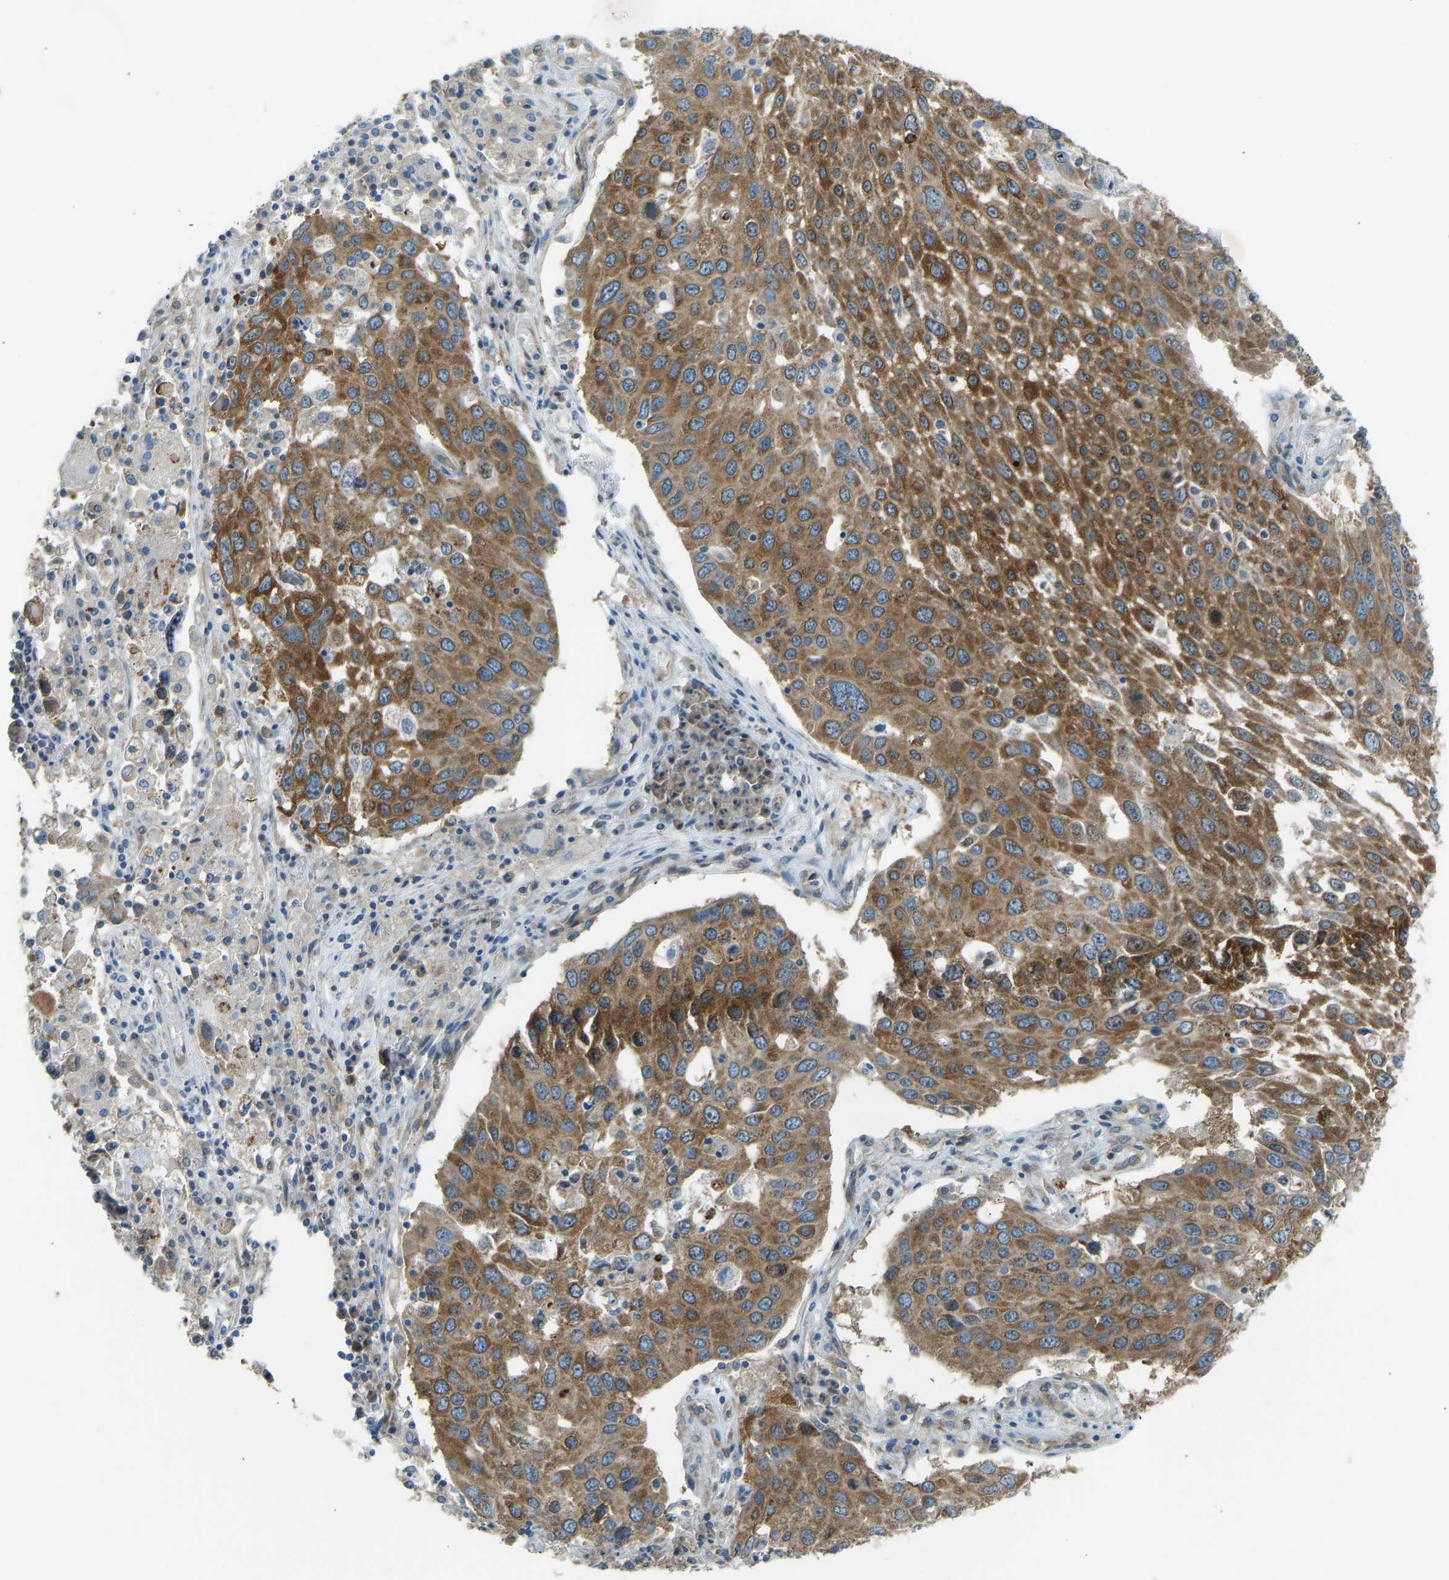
{"staining": {"intensity": "moderate", "quantity": ">75%", "location": "cytoplasmic/membranous"}, "tissue": "lung cancer", "cell_type": "Tumor cells", "image_type": "cancer", "snomed": [{"axis": "morphology", "description": "Squamous cell carcinoma, NOS"}, {"axis": "topography", "description": "Lung"}], "caption": "An immunohistochemistry (IHC) micrograph of neoplastic tissue is shown. Protein staining in brown highlights moderate cytoplasmic/membranous positivity in lung cancer (squamous cell carcinoma) within tumor cells.", "gene": "STAU2", "patient": {"sex": "male", "age": 65}}